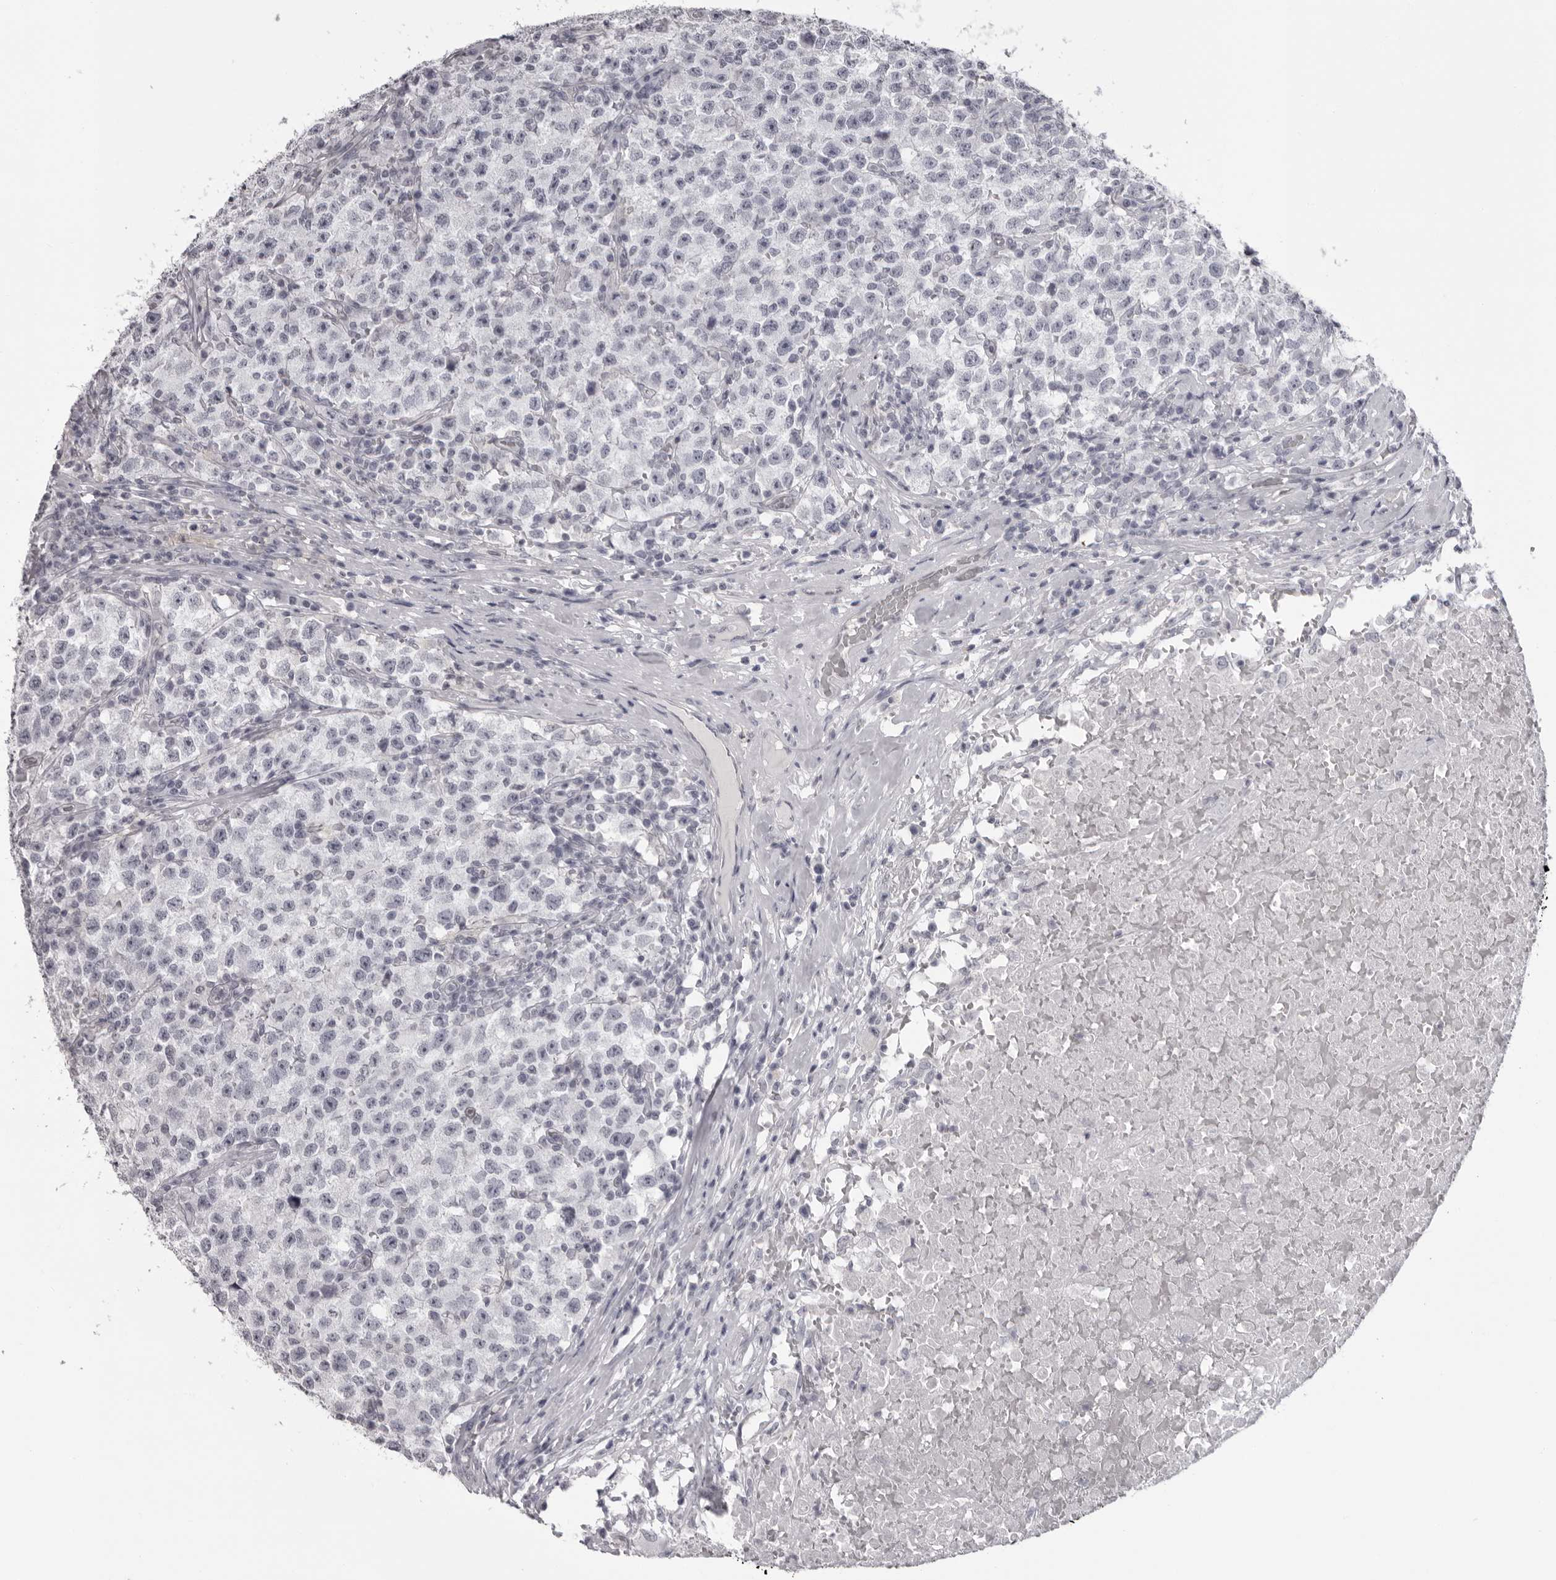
{"staining": {"intensity": "negative", "quantity": "none", "location": "none"}, "tissue": "testis cancer", "cell_type": "Tumor cells", "image_type": "cancer", "snomed": [{"axis": "morphology", "description": "Seminoma, NOS"}, {"axis": "topography", "description": "Testis"}], "caption": "Immunohistochemistry (IHC) photomicrograph of seminoma (testis) stained for a protein (brown), which reveals no expression in tumor cells. (Brightfield microscopy of DAB (3,3'-diaminobenzidine) immunohistochemistry at high magnification).", "gene": "DNALI1", "patient": {"sex": "male", "age": 22}}